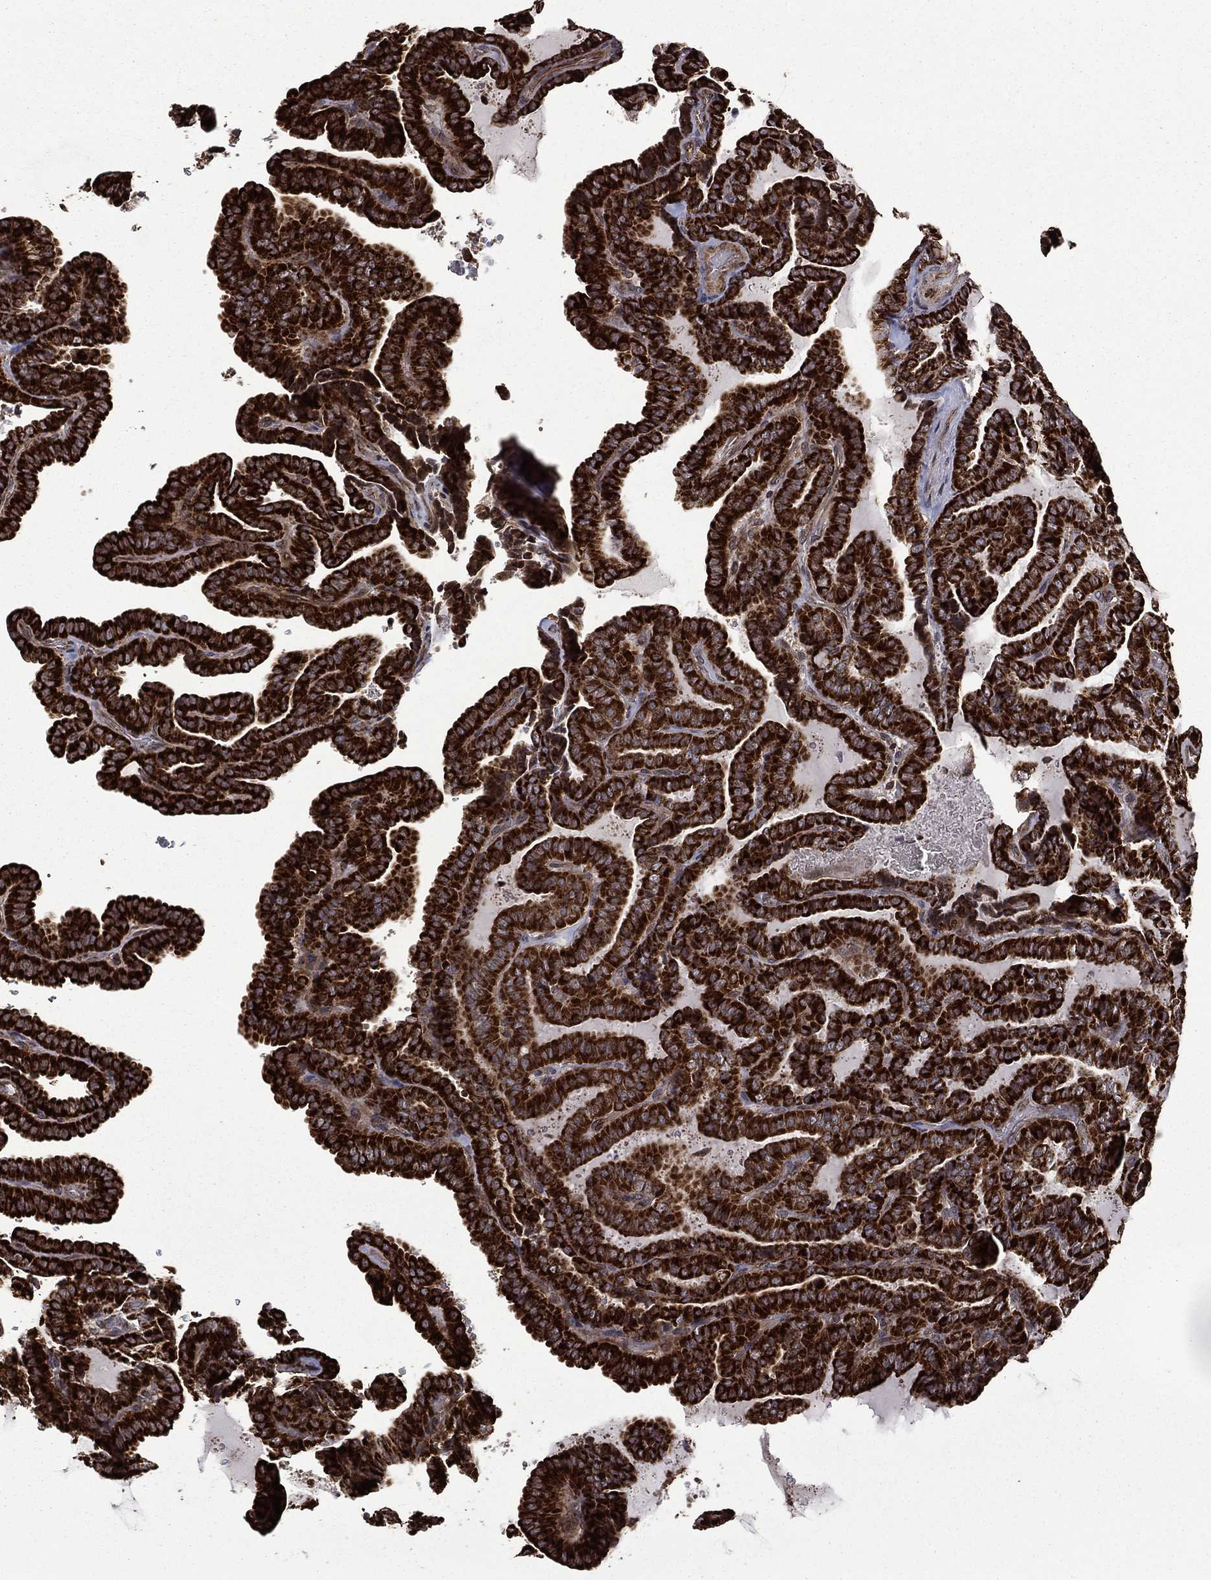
{"staining": {"intensity": "strong", "quantity": ">75%", "location": "cytoplasmic/membranous"}, "tissue": "thyroid cancer", "cell_type": "Tumor cells", "image_type": "cancer", "snomed": [{"axis": "morphology", "description": "Papillary adenocarcinoma, NOS"}, {"axis": "topography", "description": "Thyroid gland"}], "caption": "Human thyroid papillary adenocarcinoma stained with a brown dye shows strong cytoplasmic/membranous positive expression in approximately >75% of tumor cells.", "gene": "GIMAP6", "patient": {"sex": "female", "age": 39}}